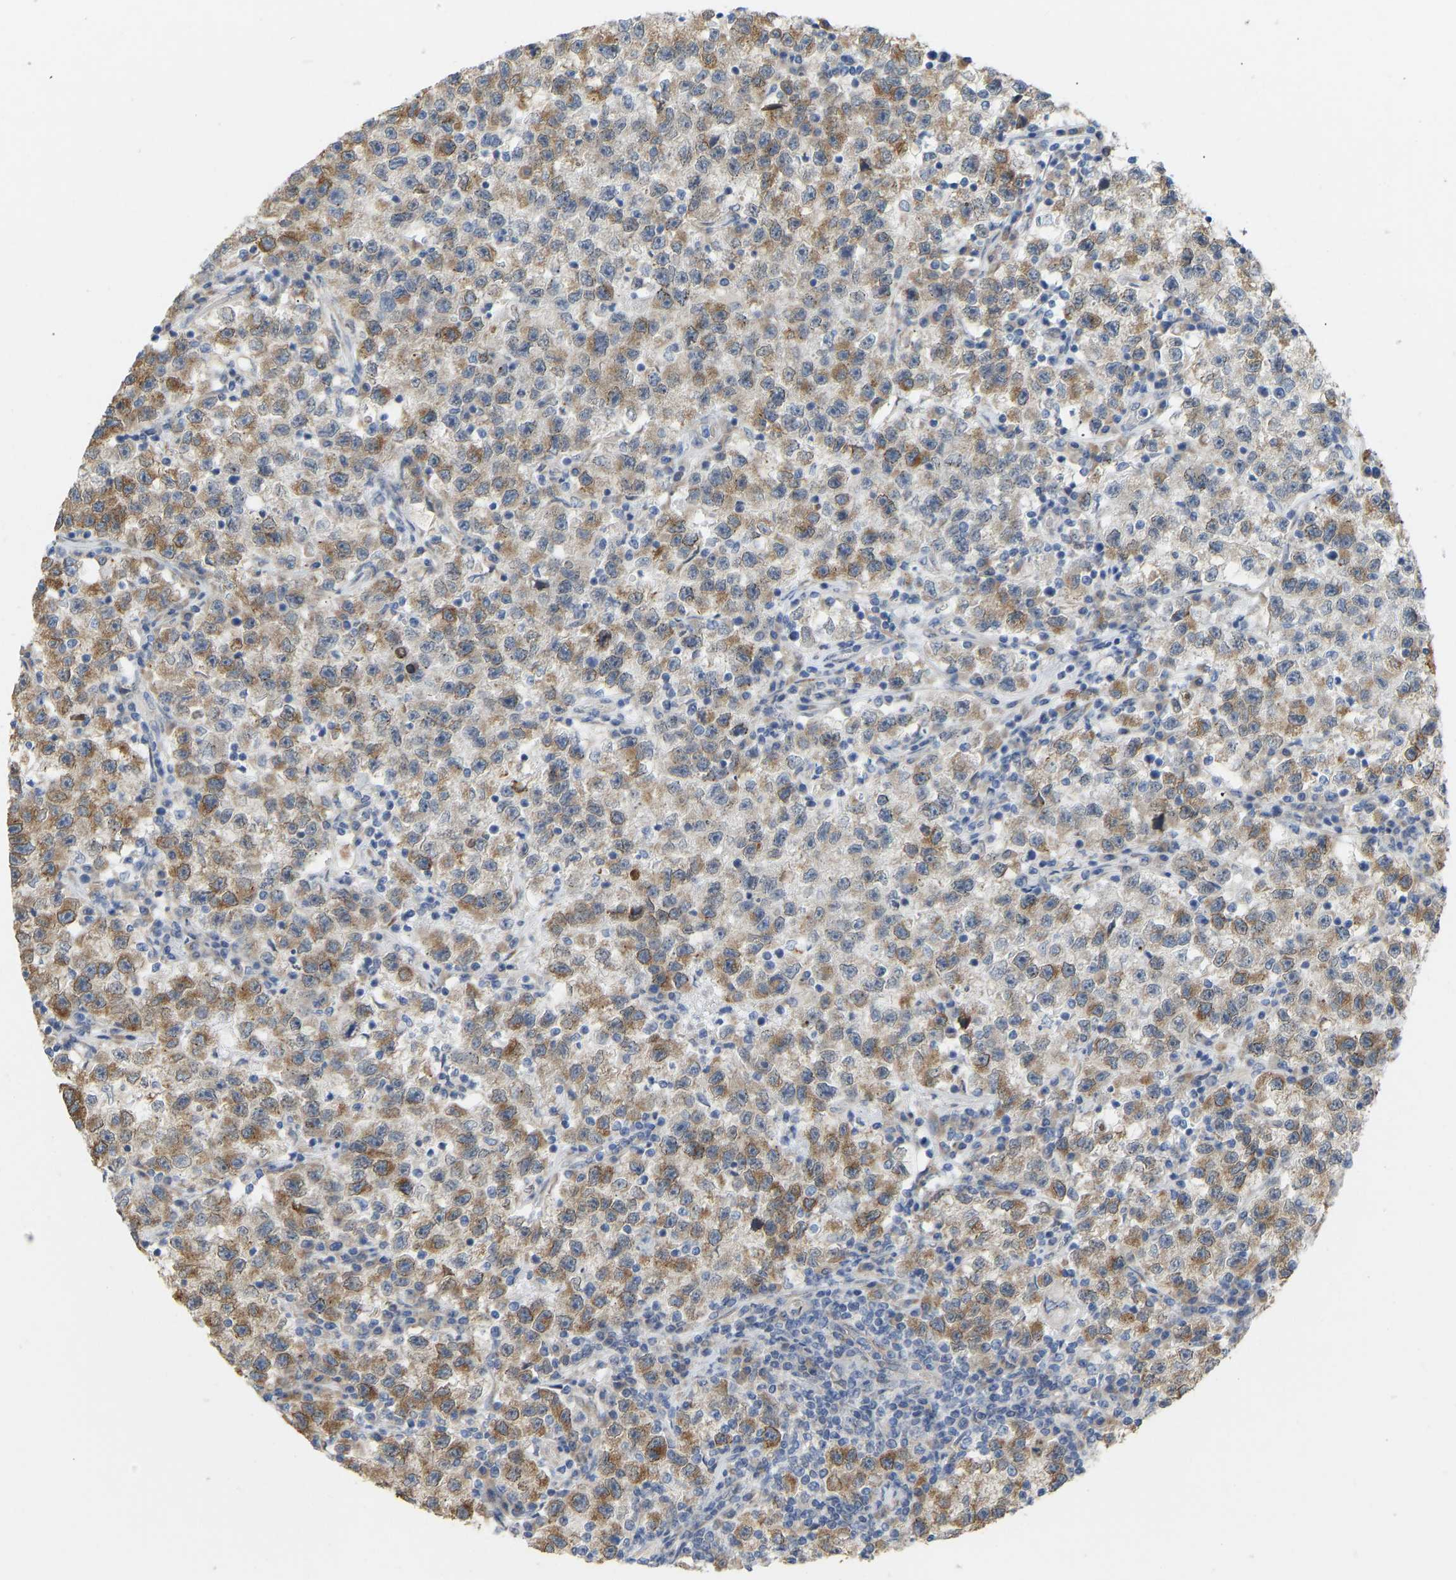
{"staining": {"intensity": "moderate", "quantity": ">75%", "location": "cytoplasmic/membranous"}, "tissue": "testis cancer", "cell_type": "Tumor cells", "image_type": "cancer", "snomed": [{"axis": "morphology", "description": "Seminoma, NOS"}, {"axis": "topography", "description": "Testis"}], "caption": "DAB immunohistochemical staining of seminoma (testis) shows moderate cytoplasmic/membranous protein positivity in approximately >75% of tumor cells. (IHC, brightfield microscopy, high magnification).", "gene": "BEND3", "patient": {"sex": "male", "age": 22}}